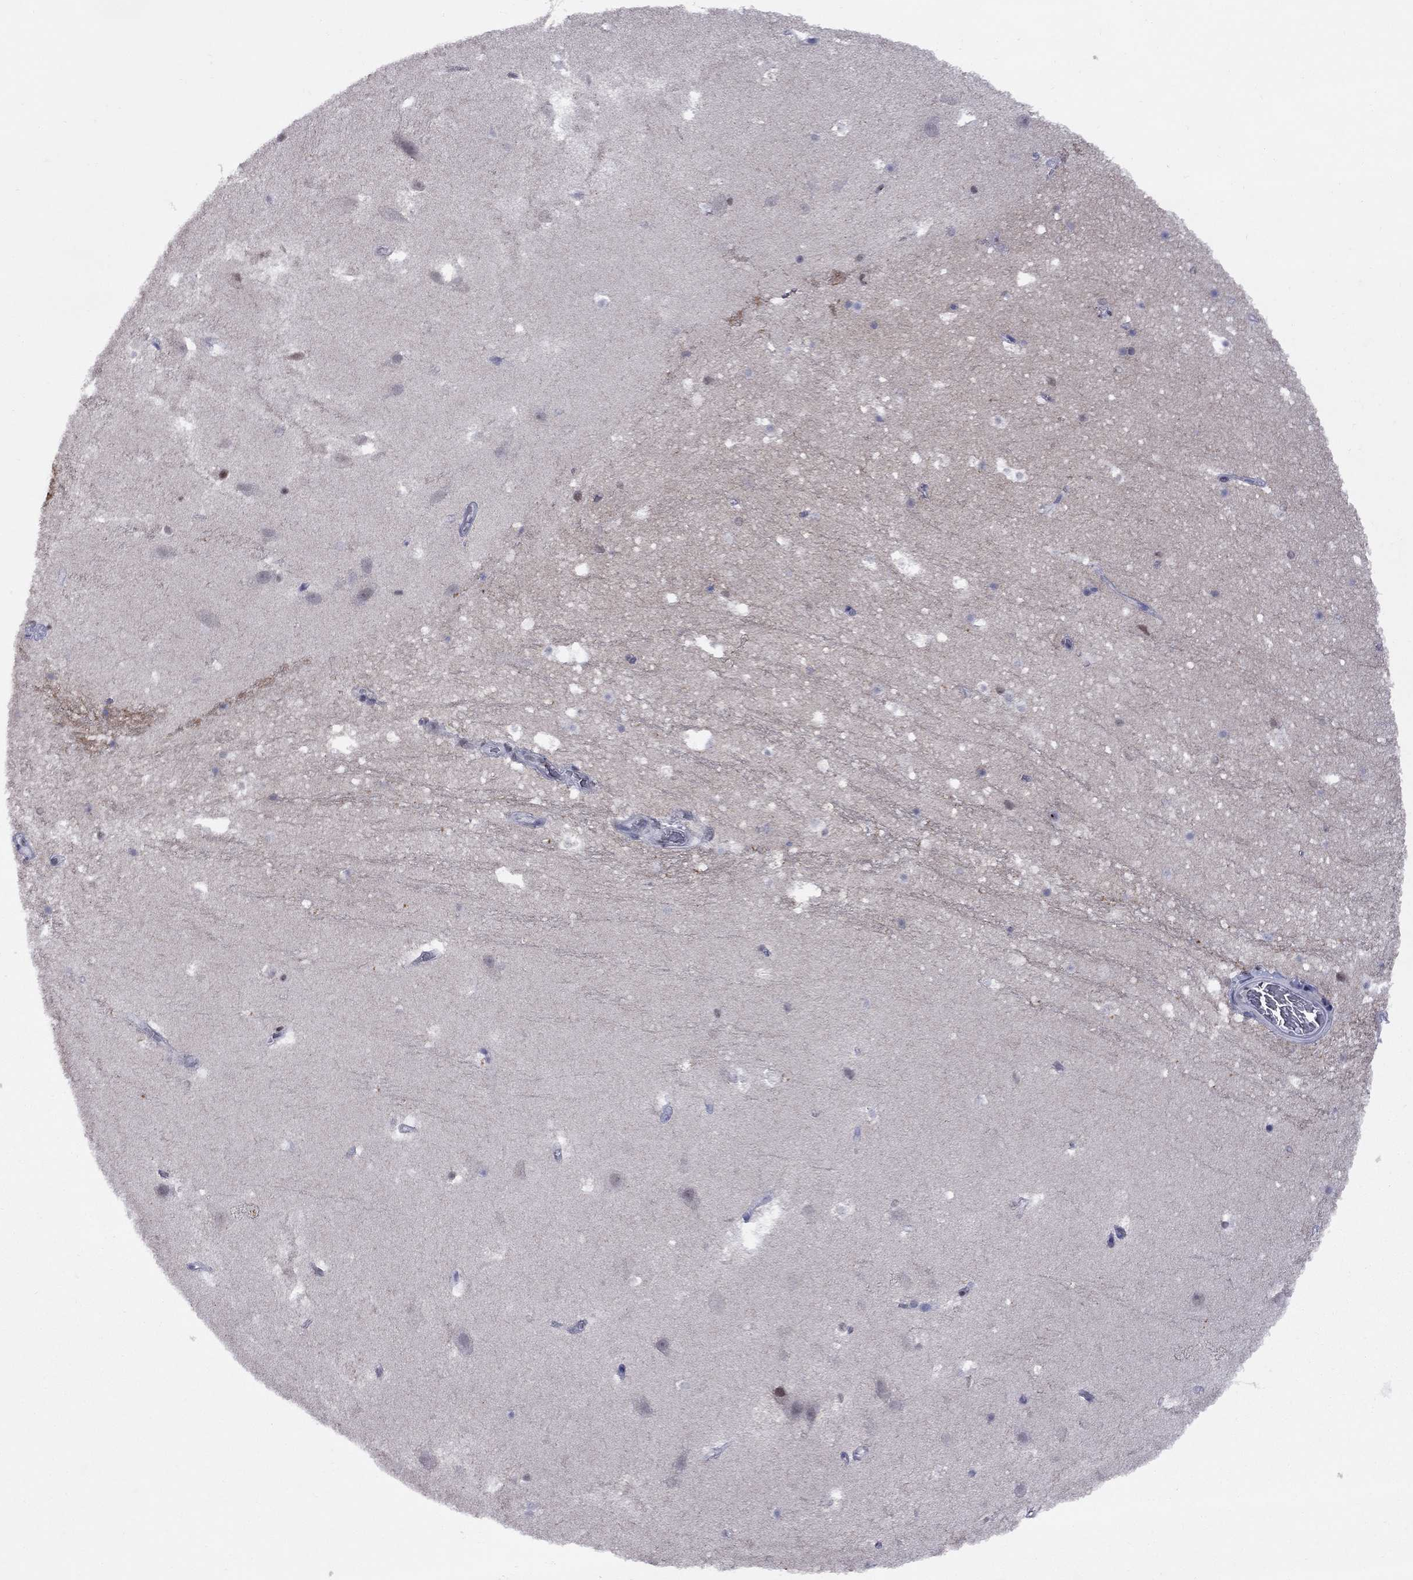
{"staining": {"intensity": "negative", "quantity": "none", "location": "none"}, "tissue": "hippocampus", "cell_type": "Glial cells", "image_type": "normal", "snomed": [{"axis": "morphology", "description": "Normal tissue, NOS"}, {"axis": "topography", "description": "Hippocampus"}], "caption": "This is a micrograph of IHC staining of normal hippocampus, which shows no staining in glial cells.", "gene": "TAF9", "patient": {"sex": "male", "age": 26}}